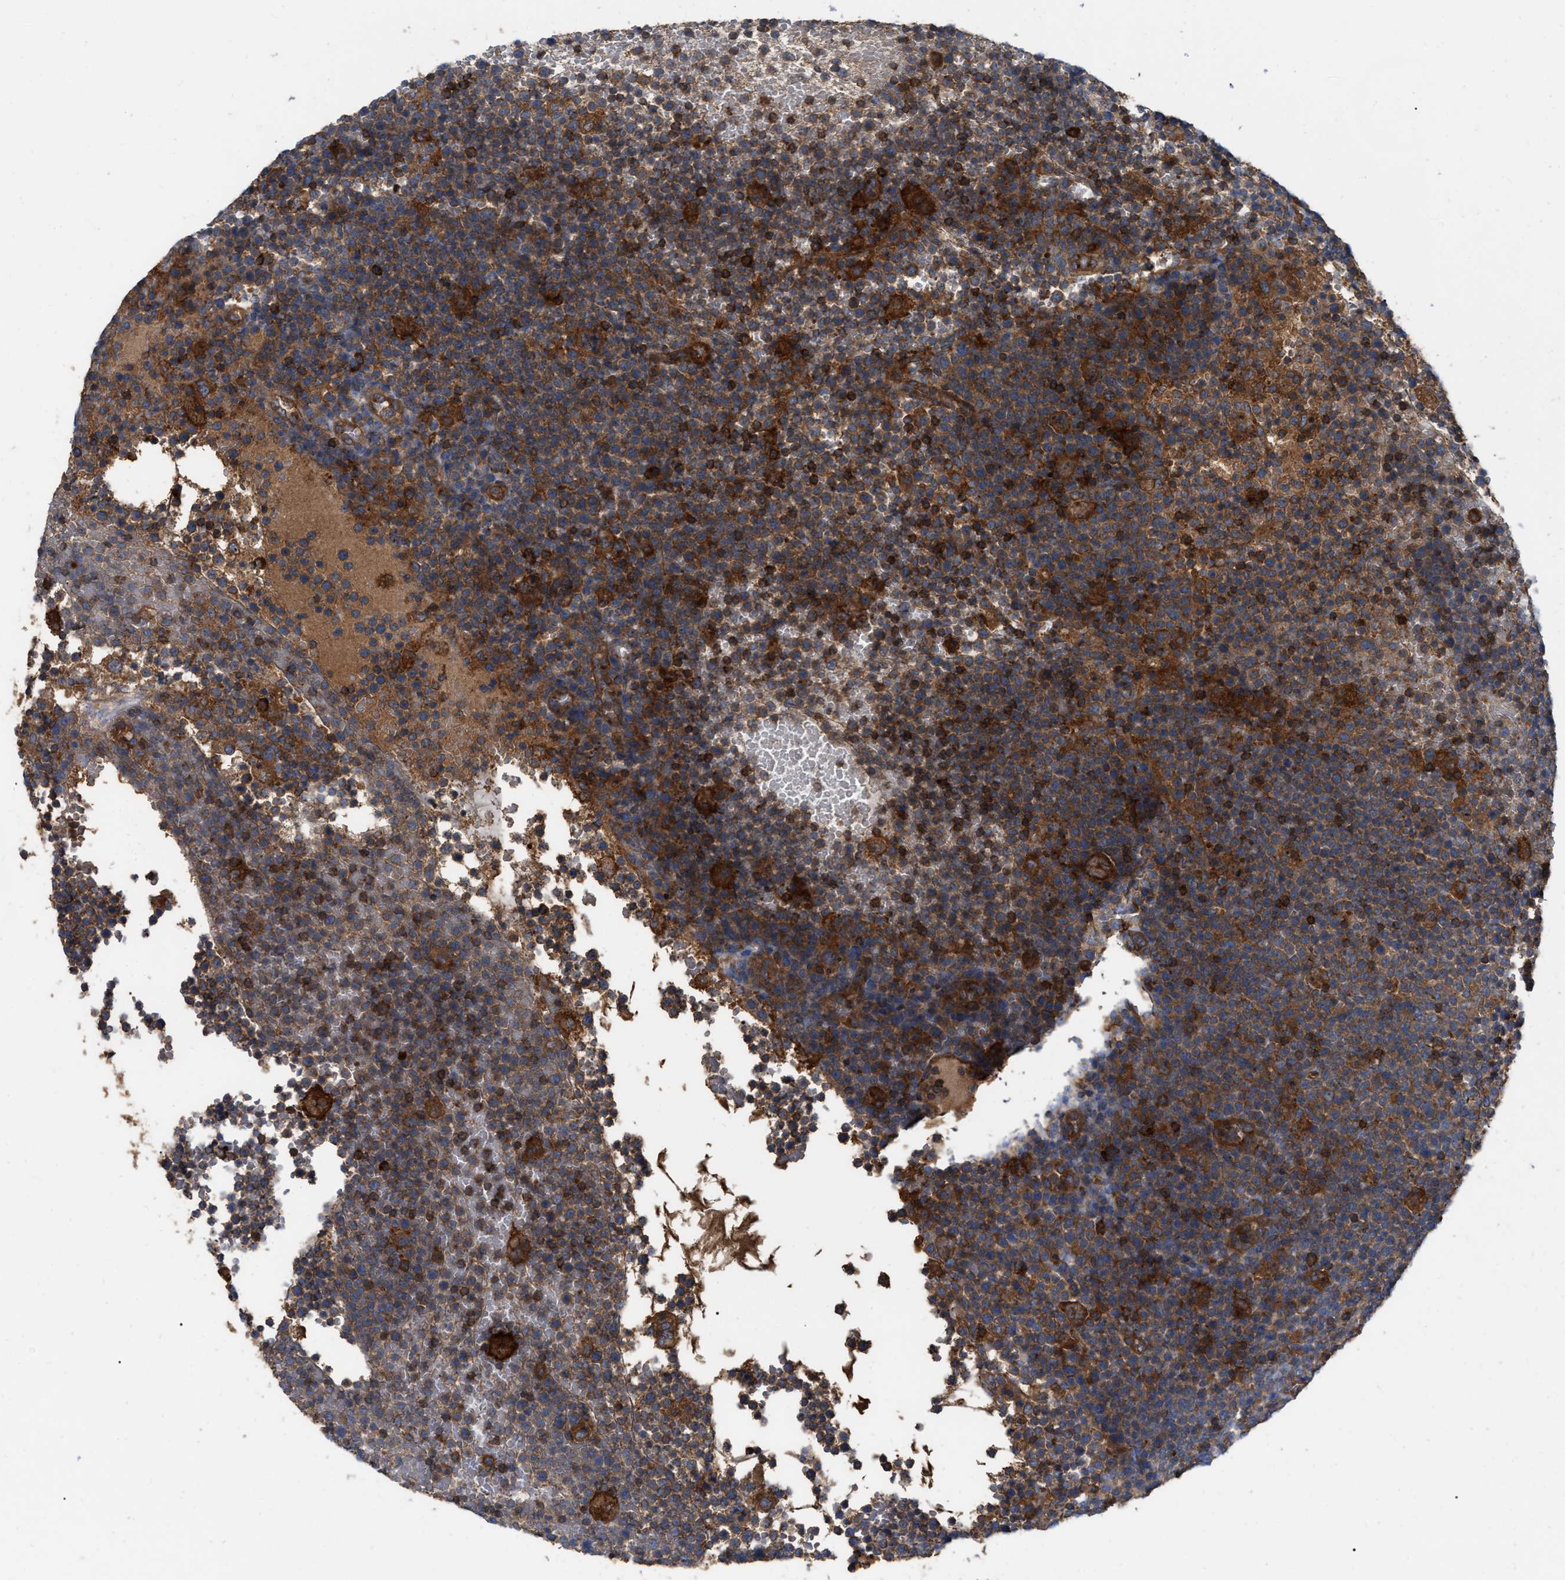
{"staining": {"intensity": "strong", "quantity": ">75%", "location": "cytoplasmic/membranous"}, "tissue": "lymphoma", "cell_type": "Tumor cells", "image_type": "cancer", "snomed": [{"axis": "morphology", "description": "Malignant lymphoma, non-Hodgkin's type, High grade"}, {"axis": "topography", "description": "Lymph node"}], "caption": "Strong cytoplasmic/membranous protein staining is appreciated in approximately >75% of tumor cells in lymphoma.", "gene": "RABEP1", "patient": {"sex": "male", "age": 61}}